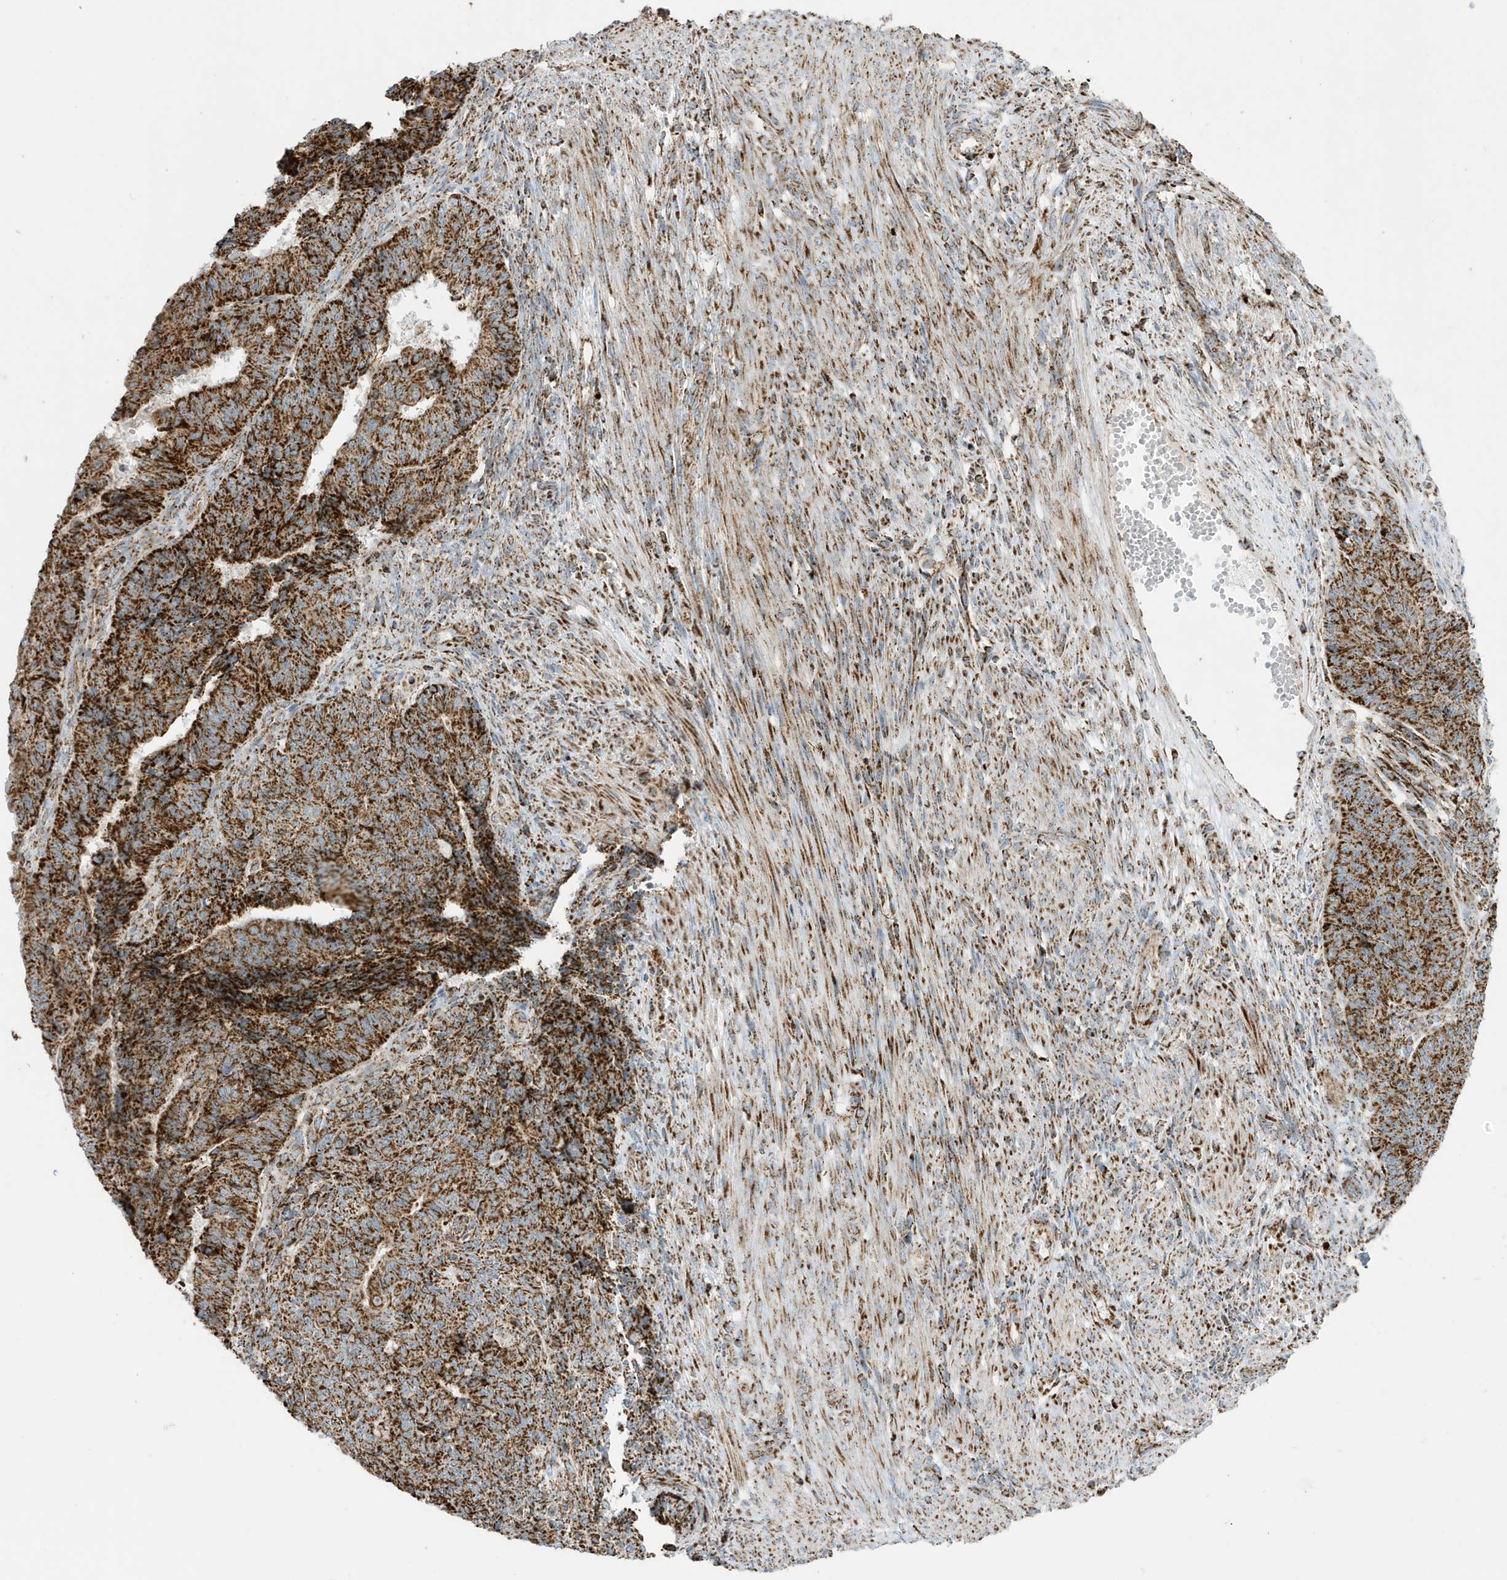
{"staining": {"intensity": "strong", "quantity": ">75%", "location": "cytoplasmic/membranous"}, "tissue": "endometrial cancer", "cell_type": "Tumor cells", "image_type": "cancer", "snomed": [{"axis": "morphology", "description": "Adenocarcinoma, NOS"}, {"axis": "topography", "description": "Endometrium"}], "caption": "Human endometrial adenocarcinoma stained for a protein (brown) shows strong cytoplasmic/membranous positive staining in approximately >75% of tumor cells.", "gene": "ATP5ME", "patient": {"sex": "female", "age": 32}}